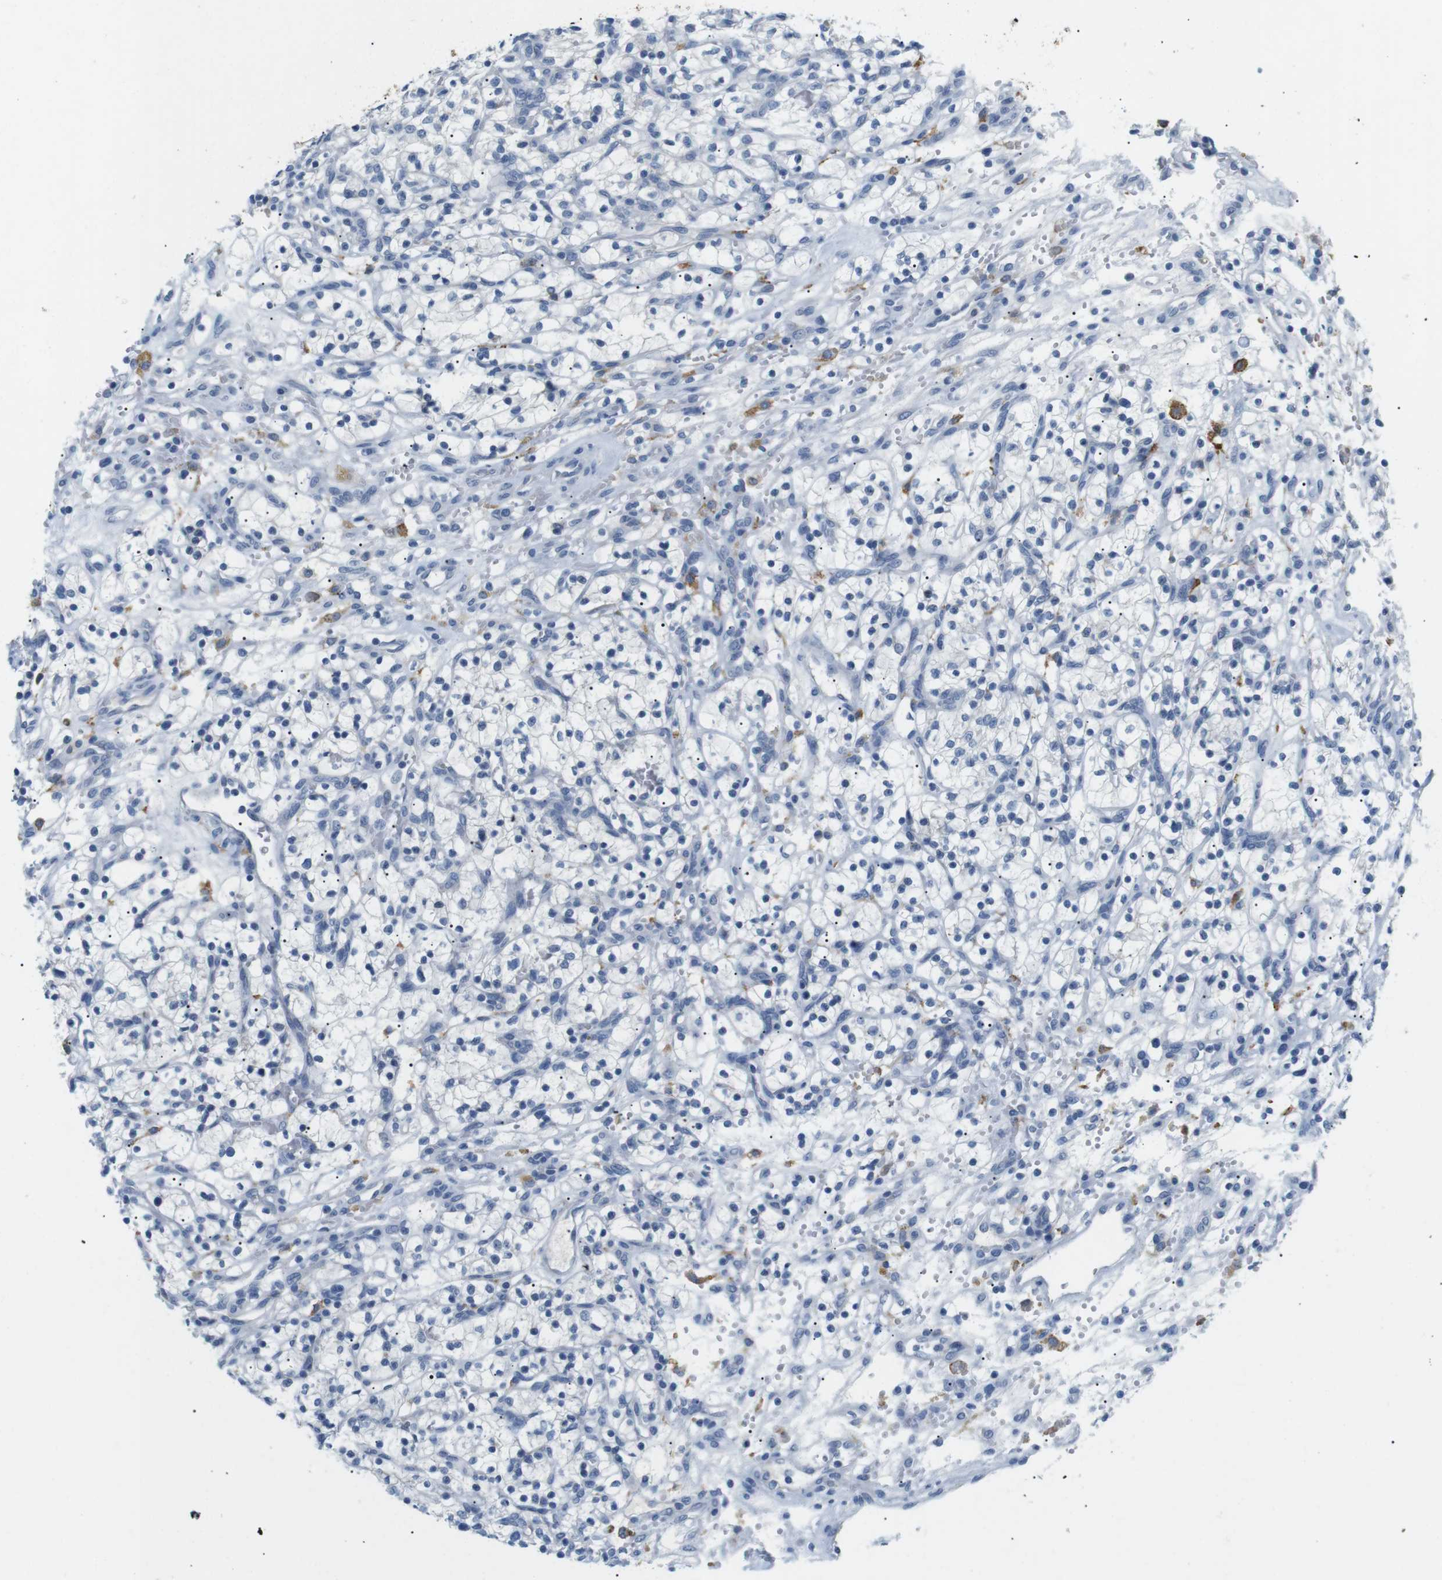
{"staining": {"intensity": "negative", "quantity": "none", "location": "none"}, "tissue": "renal cancer", "cell_type": "Tumor cells", "image_type": "cancer", "snomed": [{"axis": "morphology", "description": "Adenocarcinoma, NOS"}, {"axis": "topography", "description": "Kidney"}], "caption": "Tumor cells are negative for brown protein staining in renal adenocarcinoma.", "gene": "FCGRT", "patient": {"sex": "female", "age": 57}}